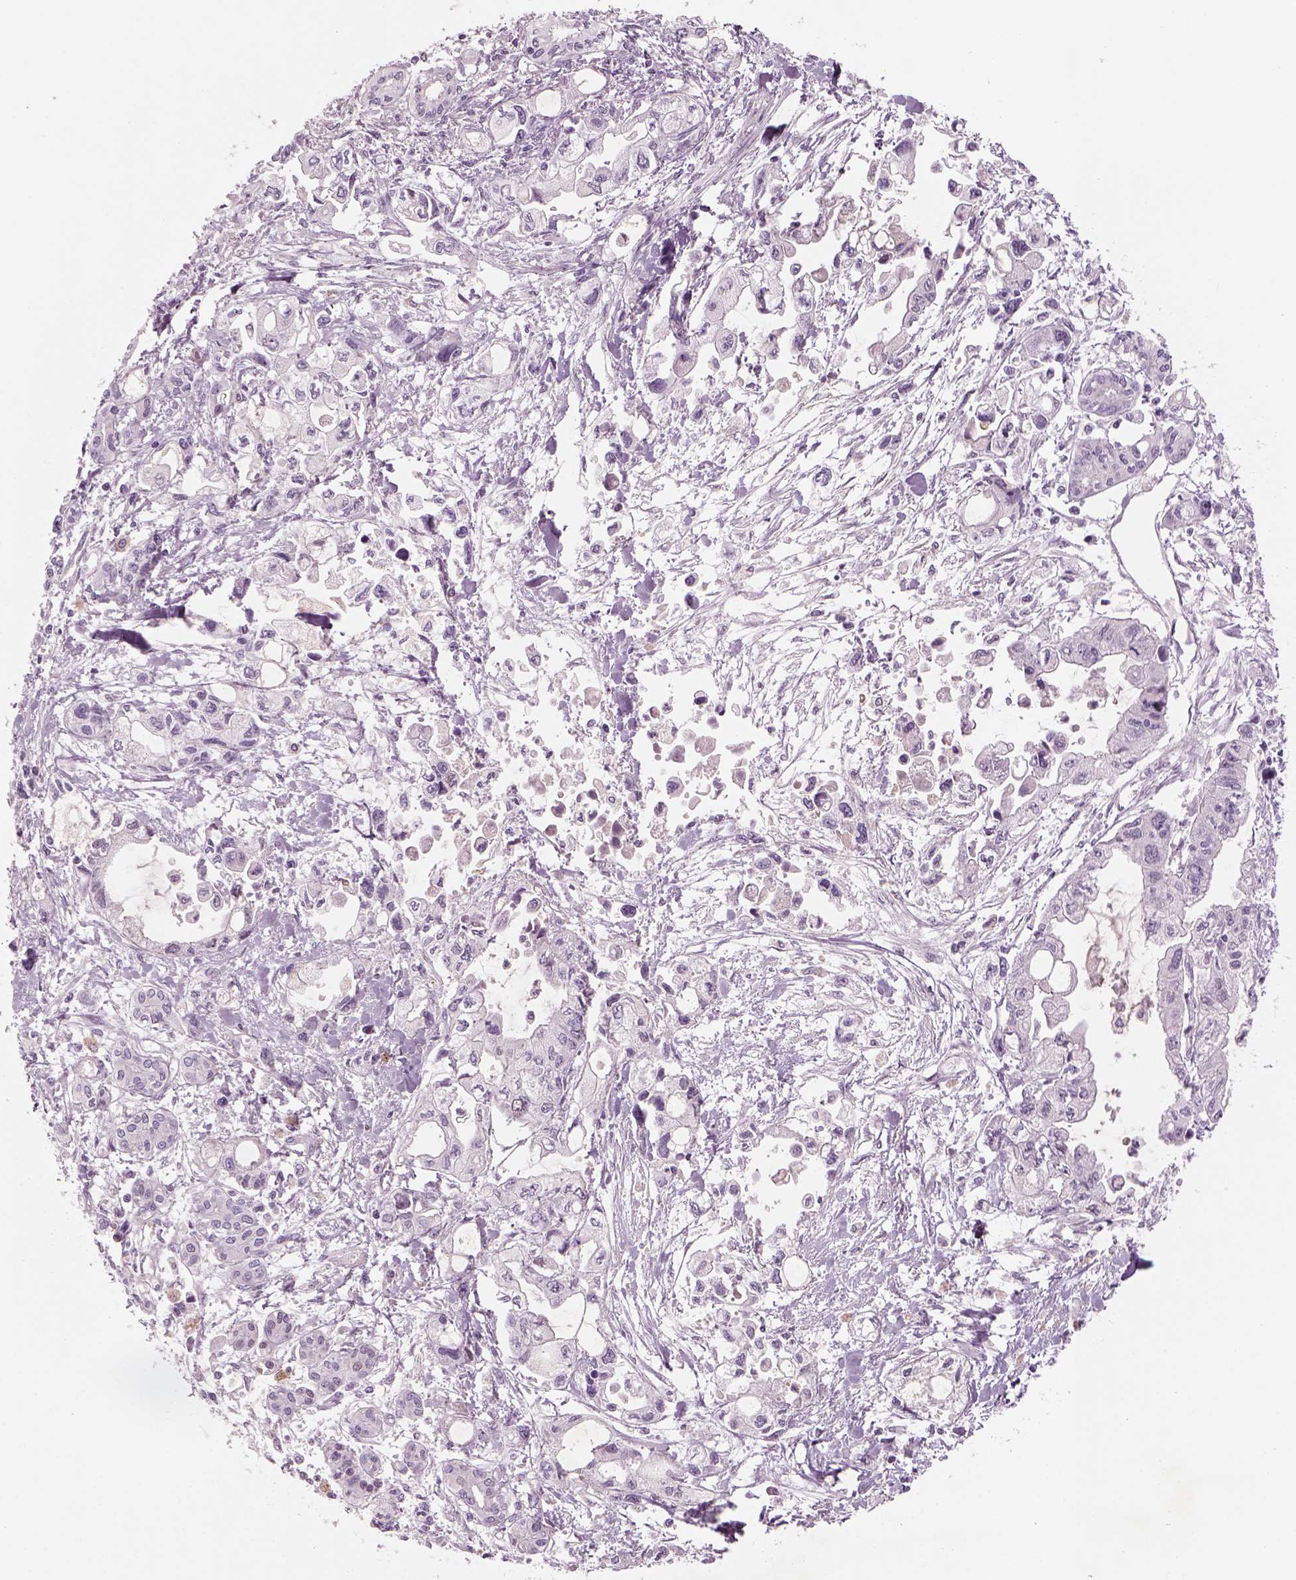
{"staining": {"intensity": "negative", "quantity": "none", "location": "none"}, "tissue": "pancreatic cancer", "cell_type": "Tumor cells", "image_type": "cancer", "snomed": [{"axis": "morphology", "description": "Adenocarcinoma, NOS"}, {"axis": "topography", "description": "Pancreas"}], "caption": "There is no significant staining in tumor cells of adenocarcinoma (pancreatic). (DAB (3,3'-diaminobenzidine) IHC visualized using brightfield microscopy, high magnification).", "gene": "PABPC1L2B", "patient": {"sex": "female", "age": 61}}